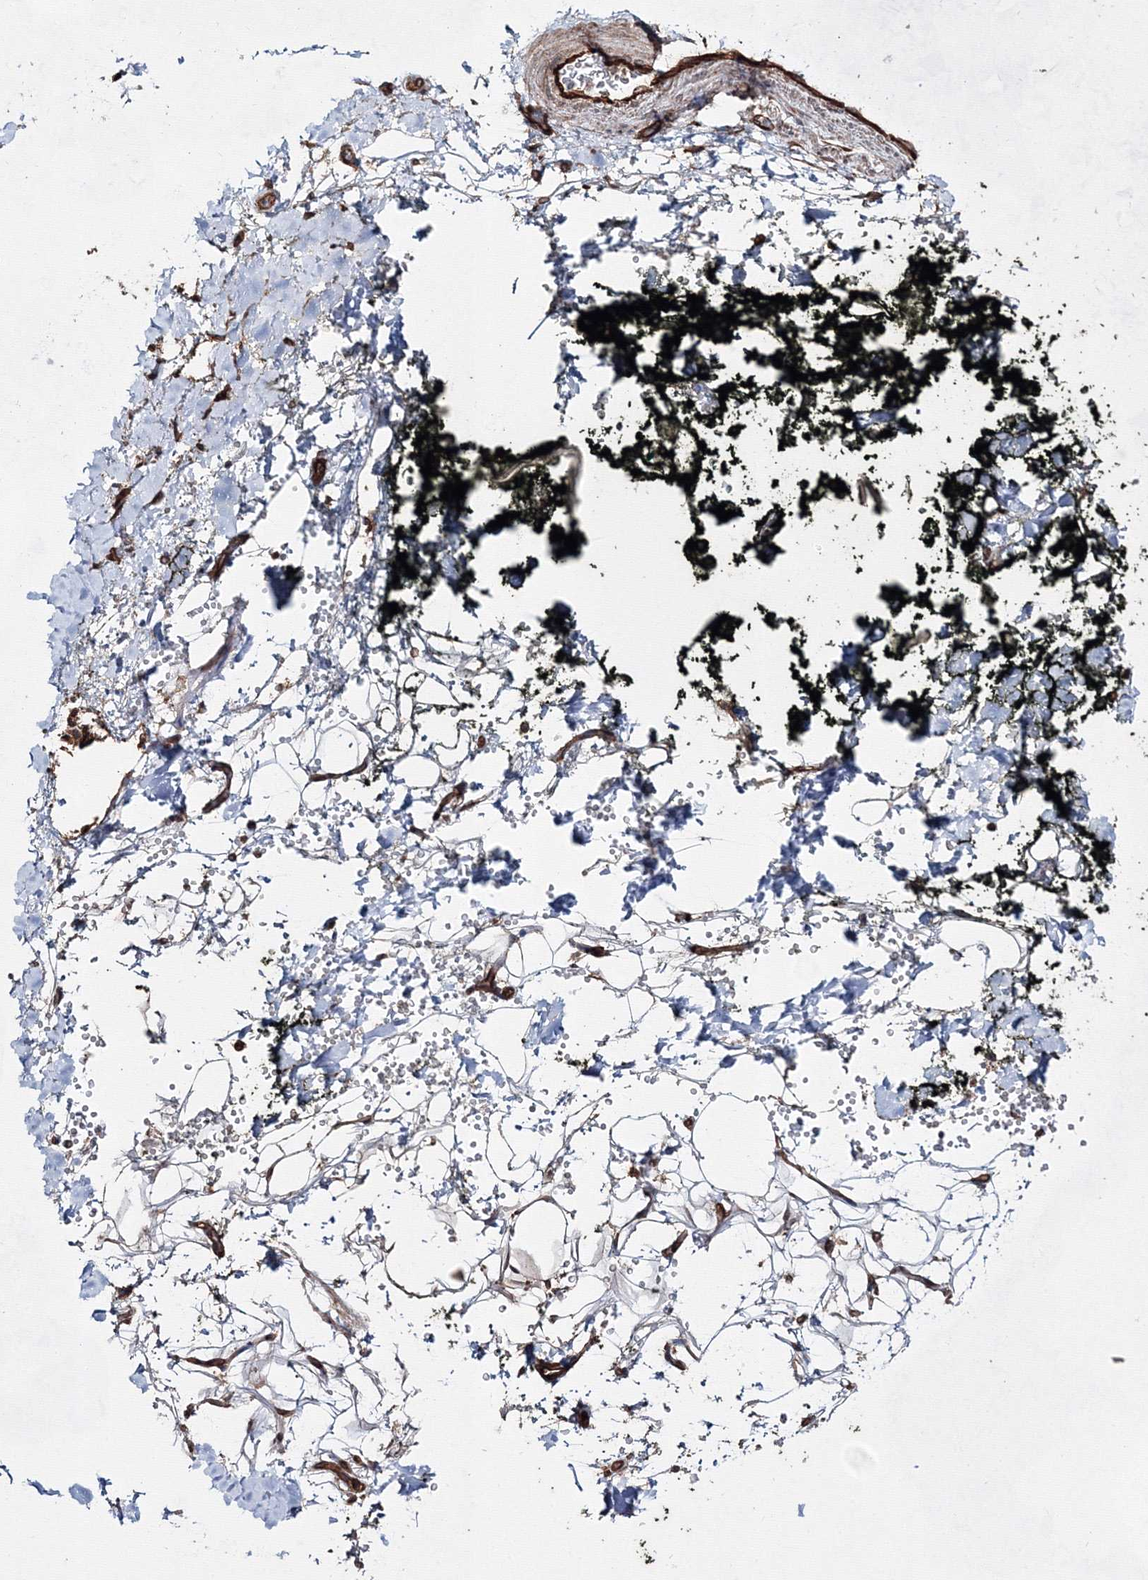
{"staining": {"intensity": "strong", "quantity": "25%-75%", "location": "cytoplasmic/membranous,nuclear"}, "tissue": "adipose tissue", "cell_type": "Adipocytes", "image_type": "normal", "snomed": [{"axis": "morphology", "description": "Normal tissue, NOS"}, {"axis": "morphology", "description": "Adenocarcinoma, NOS"}, {"axis": "topography", "description": "Pancreas"}, {"axis": "topography", "description": "Peripheral nerve tissue"}], "caption": "Adipocytes demonstrate high levels of strong cytoplasmic/membranous,nuclear expression in approximately 25%-75% of cells in normal human adipose tissue. The staining is performed using DAB (3,3'-diaminobenzidine) brown chromogen to label protein expression. The nuclei are counter-stained blue using hematoxylin.", "gene": "EXOC6", "patient": {"sex": "male", "age": 59}}